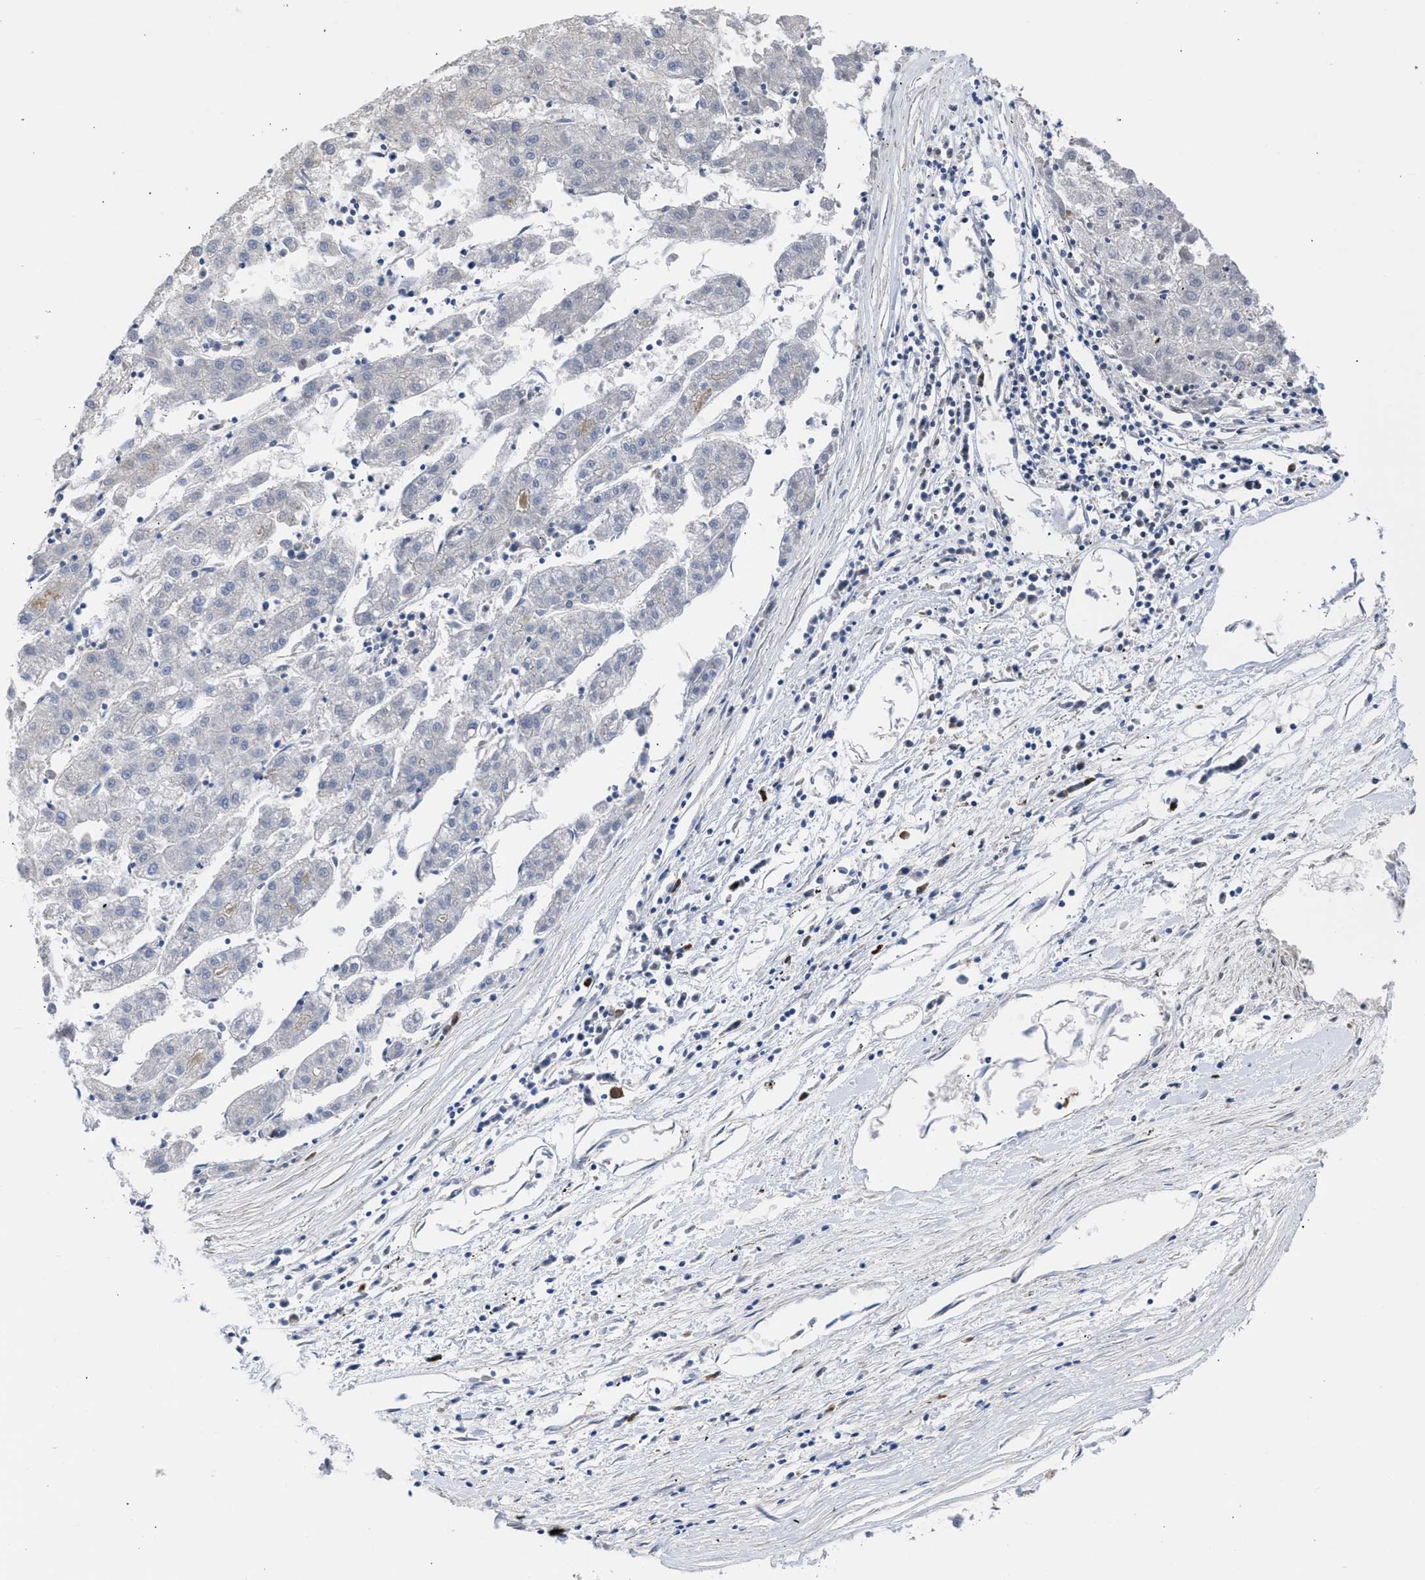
{"staining": {"intensity": "negative", "quantity": "none", "location": "none"}, "tissue": "liver cancer", "cell_type": "Tumor cells", "image_type": "cancer", "snomed": [{"axis": "morphology", "description": "Carcinoma, Hepatocellular, NOS"}, {"axis": "topography", "description": "Liver"}], "caption": "The image demonstrates no significant expression in tumor cells of hepatocellular carcinoma (liver). Nuclei are stained in blue.", "gene": "BTG3", "patient": {"sex": "male", "age": 72}}